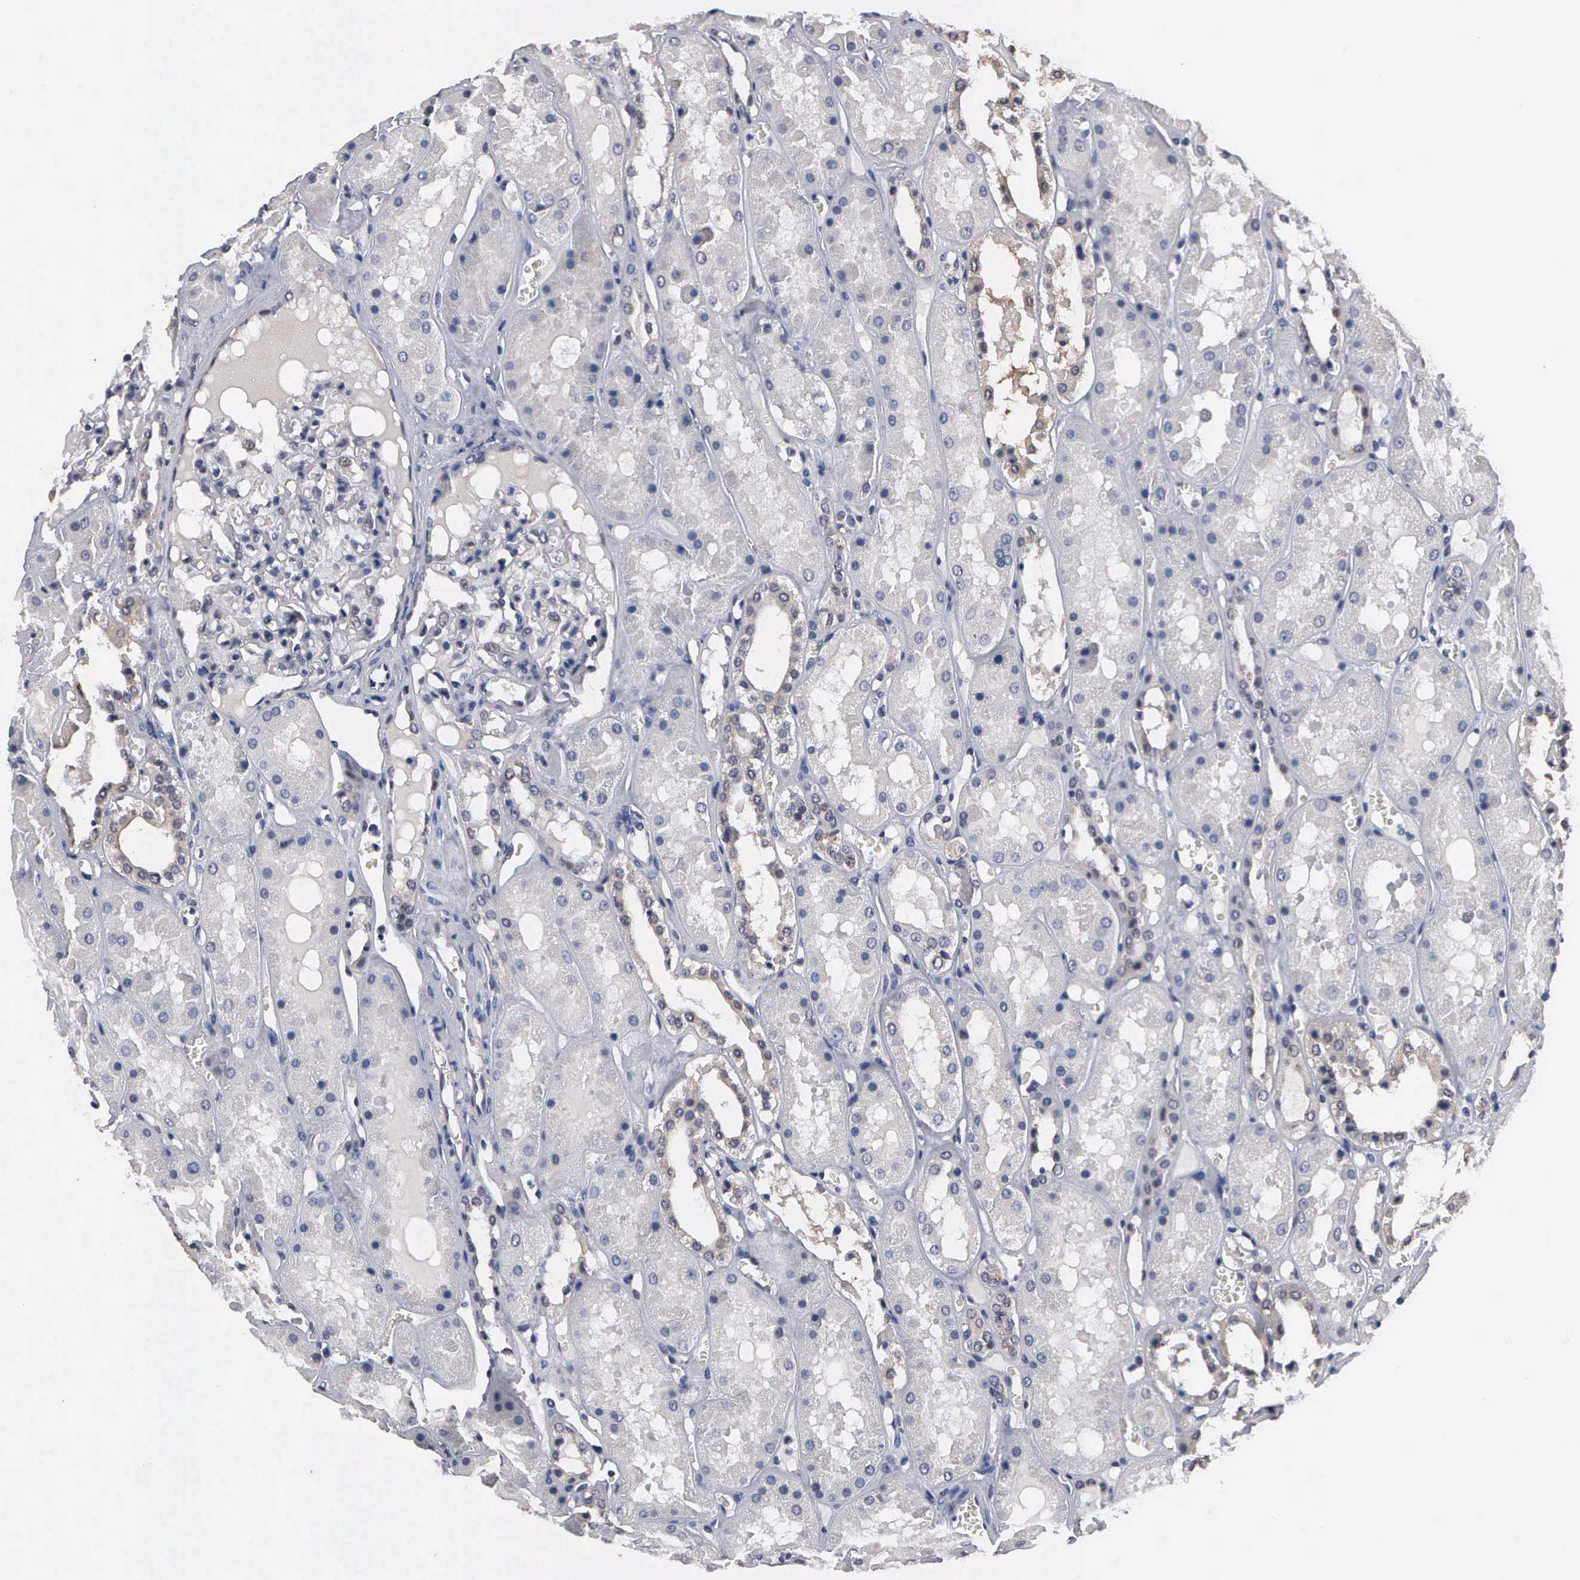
{"staining": {"intensity": "negative", "quantity": "none", "location": "none"}, "tissue": "kidney", "cell_type": "Cells in glomeruli", "image_type": "normal", "snomed": [{"axis": "morphology", "description": "Normal tissue, NOS"}, {"axis": "topography", "description": "Kidney"}], "caption": "DAB (3,3'-diaminobenzidine) immunohistochemical staining of benign kidney exhibits no significant expression in cells in glomeruli.", "gene": "ZBTB33", "patient": {"sex": "male", "age": 36}}